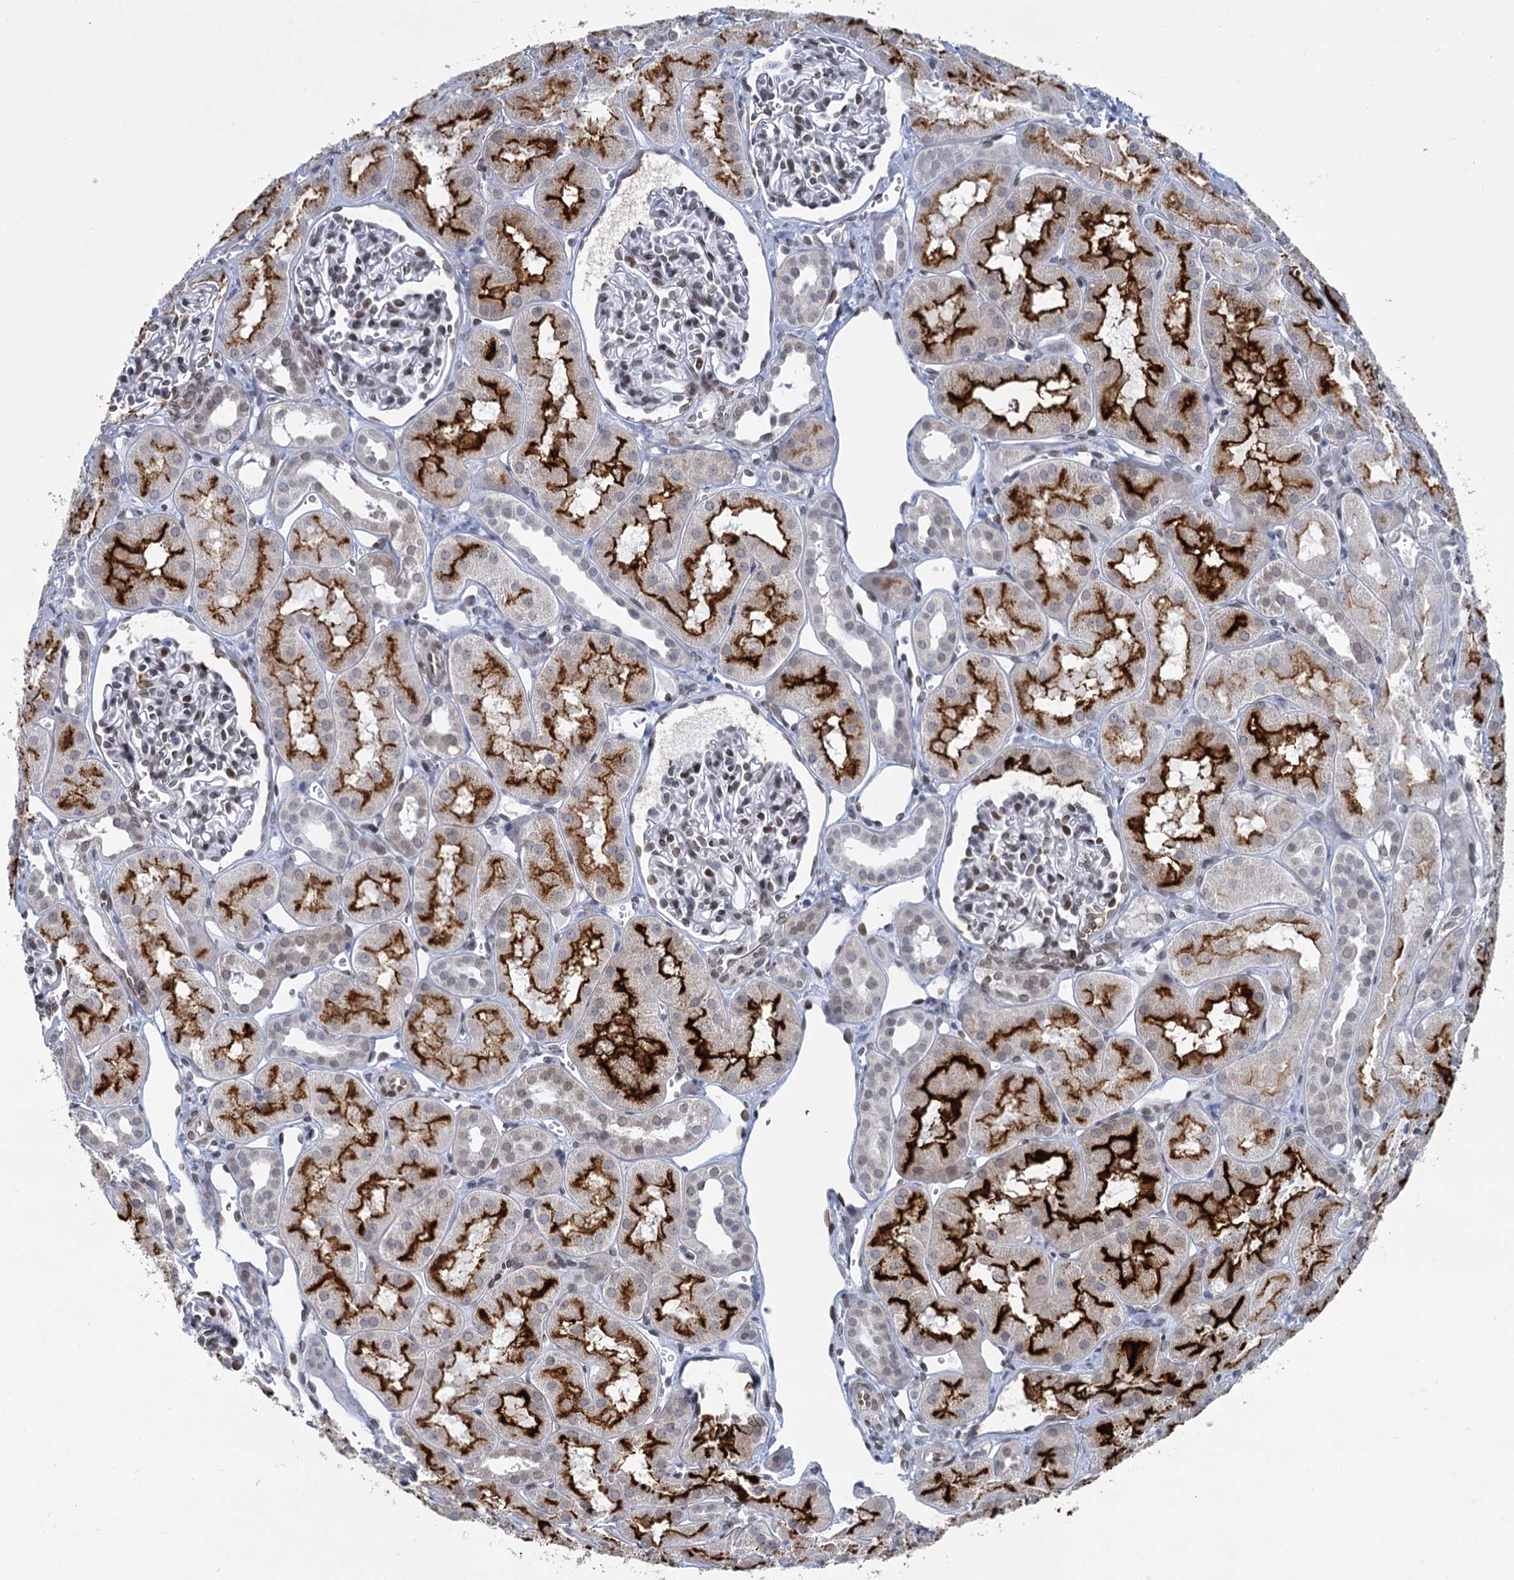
{"staining": {"intensity": "moderate", "quantity": "25%-75%", "location": "nuclear"}, "tissue": "kidney", "cell_type": "Cells in glomeruli", "image_type": "normal", "snomed": [{"axis": "morphology", "description": "Normal tissue, NOS"}, {"axis": "topography", "description": "Kidney"}, {"axis": "topography", "description": "Urinary bladder"}], "caption": "Protein staining reveals moderate nuclear positivity in approximately 25%-75% of cells in glomeruli in unremarkable kidney.", "gene": "PRSS35", "patient": {"sex": "male", "age": 16}}